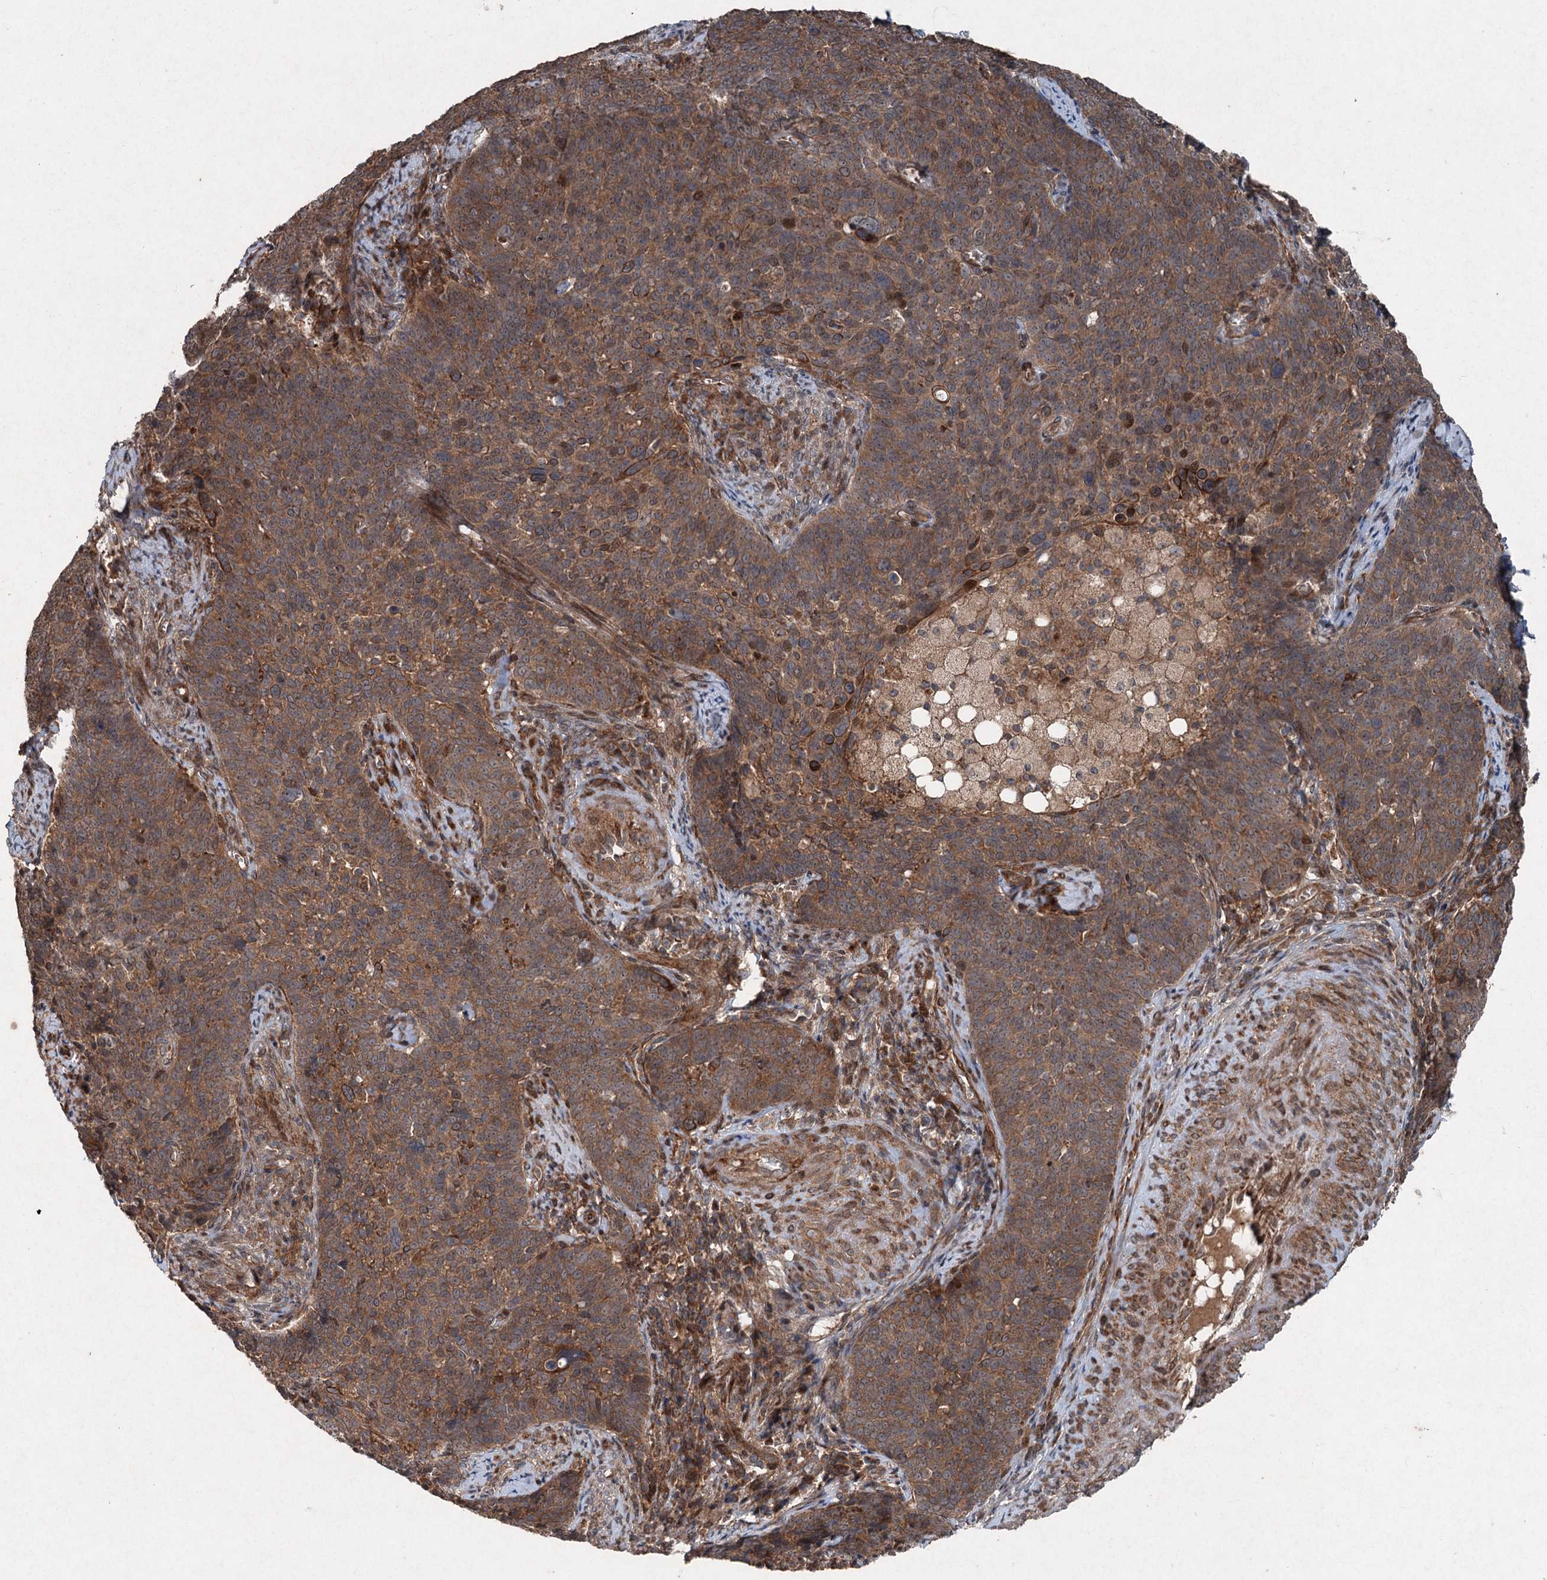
{"staining": {"intensity": "moderate", "quantity": ">75%", "location": "cytoplasmic/membranous"}, "tissue": "cervical cancer", "cell_type": "Tumor cells", "image_type": "cancer", "snomed": [{"axis": "morphology", "description": "Squamous cell carcinoma, NOS"}, {"axis": "topography", "description": "Cervix"}], "caption": "Cervical cancer stained for a protein (brown) displays moderate cytoplasmic/membranous positive positivity in about >75% of tumor cells.", "gene": "ALAS1", "patient": {"sex": "female", "age": 39}}